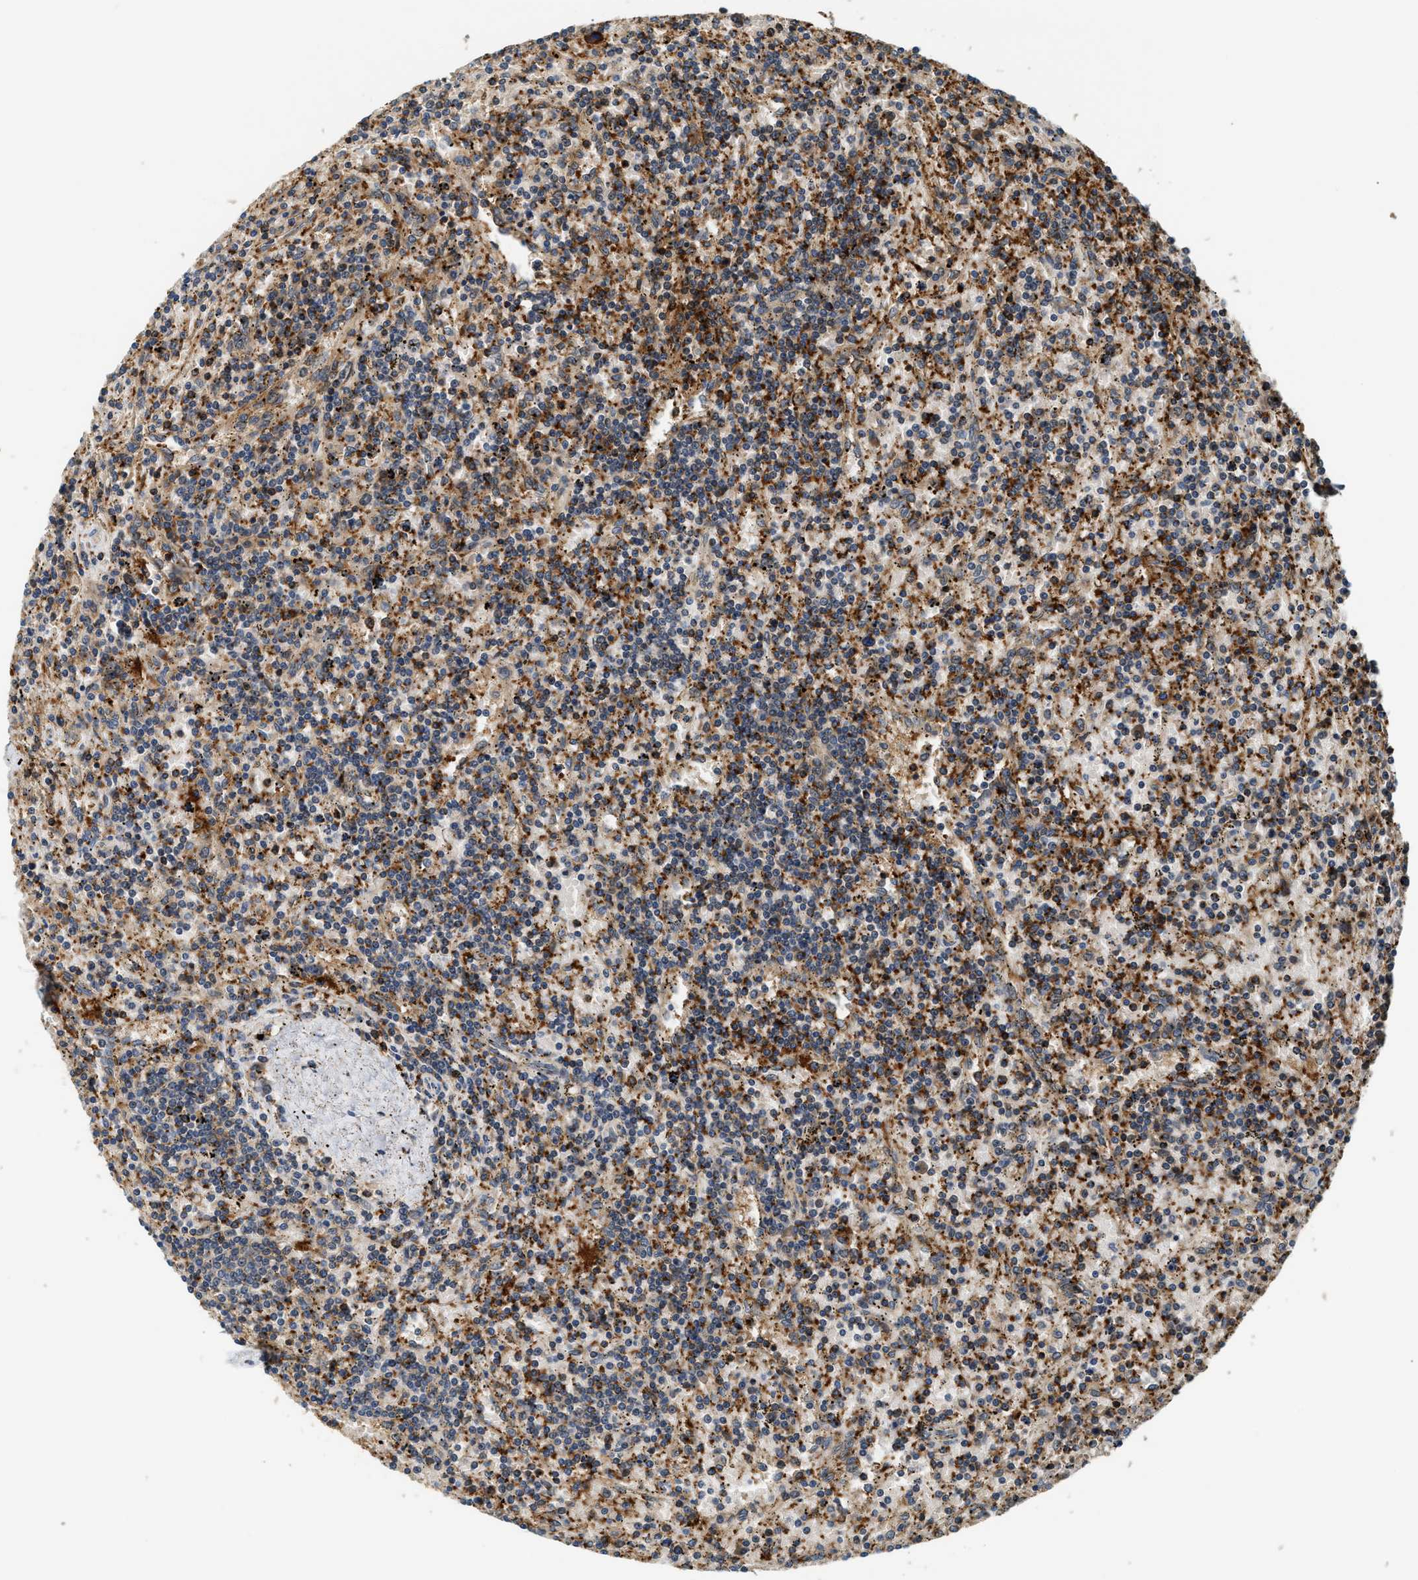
{"staining": {"intensity": "weak", "quantity": "25%-75%", "location": "cytoplasmic/membranous"}, "tissue": "lymphoma", "cell_type": "Tumor cells", "image_type": "cancer", "snomed": [{"axis": "morphology", "description": "Malignant lymphoma, non-Hodgkin's type, Low grade"}, {"axis": "topography", "description": "Spleen"}], "caption": "The histopathology image shows a brown stain indicating the presence of a protein in the cytoplasmic/membranous of tumor cells in malignant lymphoma, non-Hodgkin's type (low-grade). The protein of interest is shown in brown color, while the nuclei are stained blue.", "gene": "SNX5", "patient": {"sex": "male", "age": 76}}